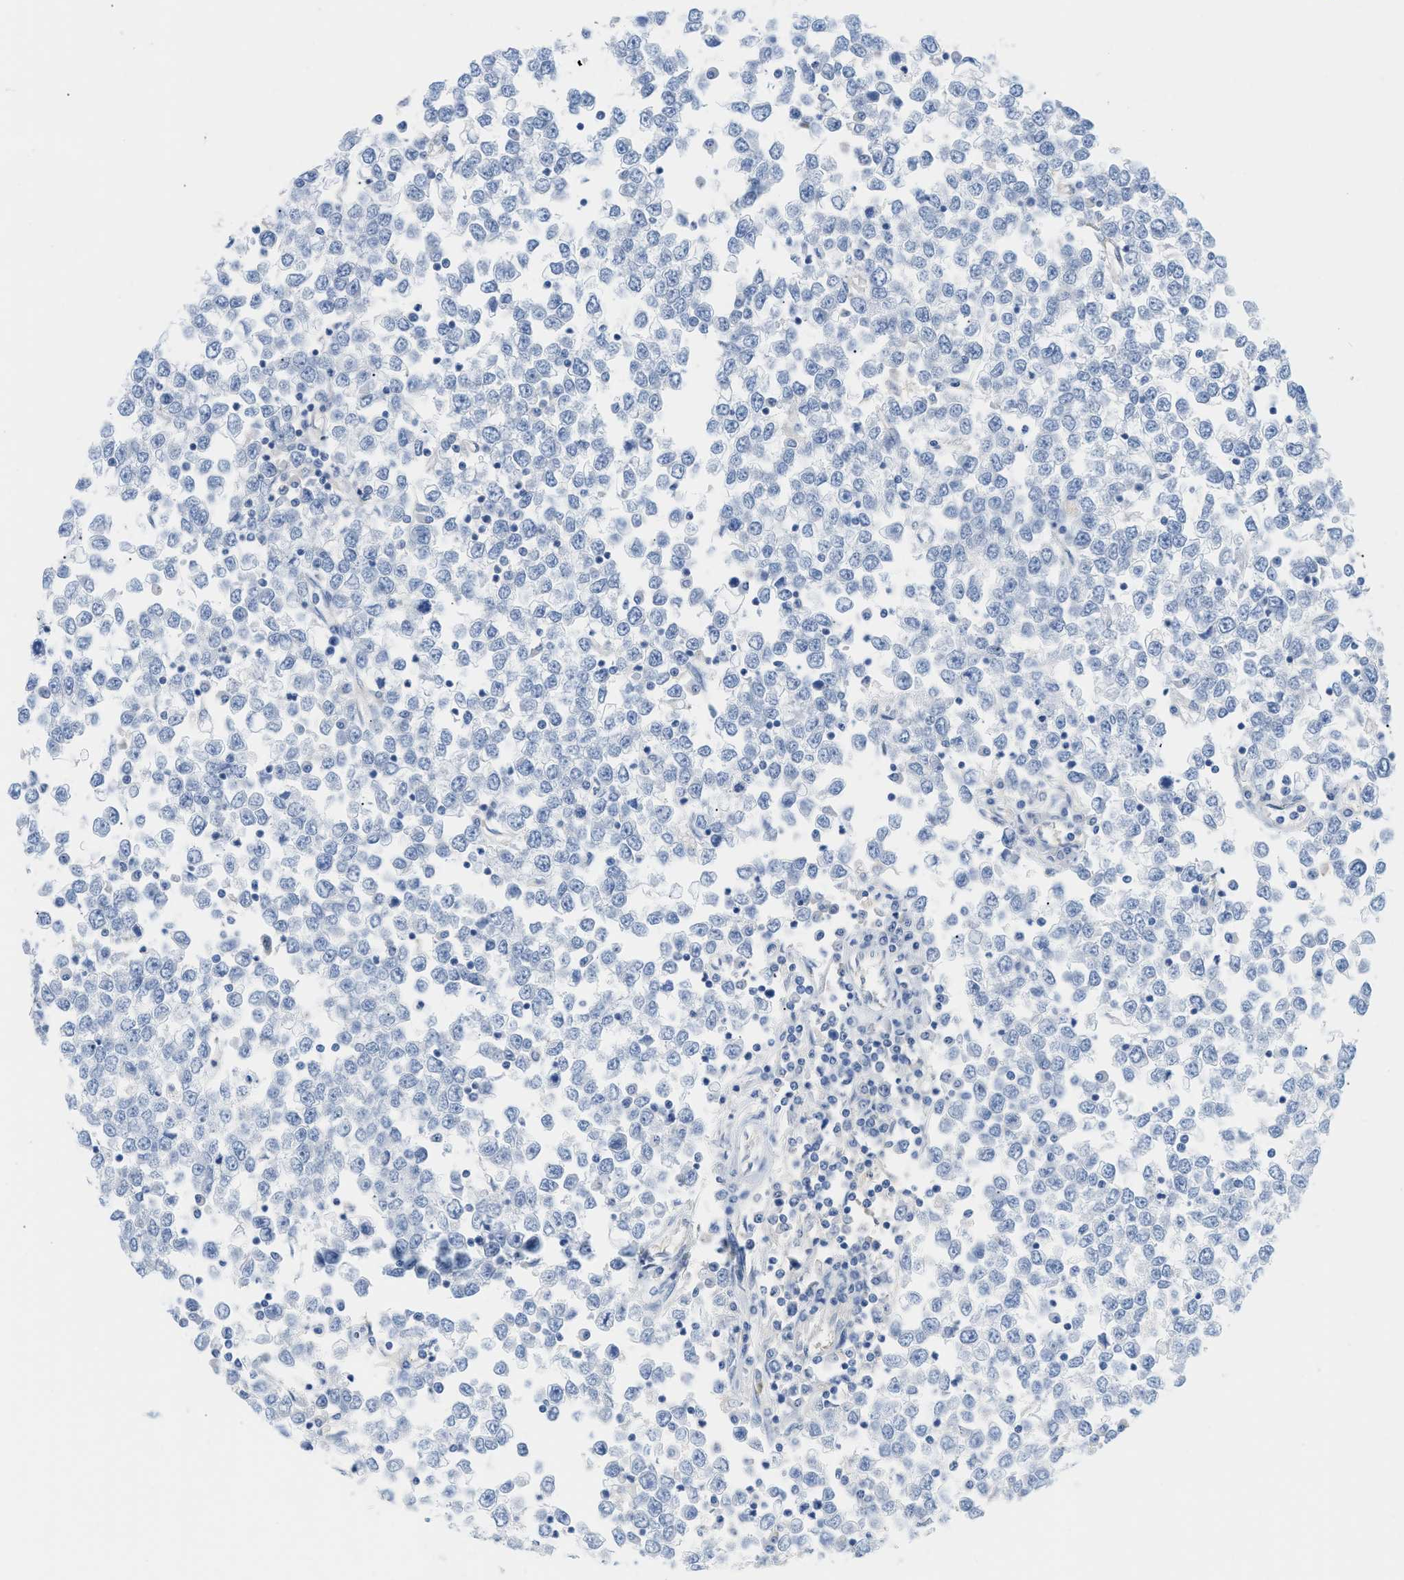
{"staining": {"intensity": "negative", "quantity": "none", "location": "none"}, "tissue": "testis cancer", "cell_type": "Tumor cells", "image_type": "cancer", "snomed": [{"axis": "morphology", "description": "Seminoma, NOS"}, {"axis": "topography", "description": "Testis"}], "caption": "Immunohistochemistry (IHC) photomicrograph of seminoma (testis) stained for a protein (brown), which displays no expression in tumor cells.", "gene": "PAPPA", "patient": {"sex": "male", "age": 65}}